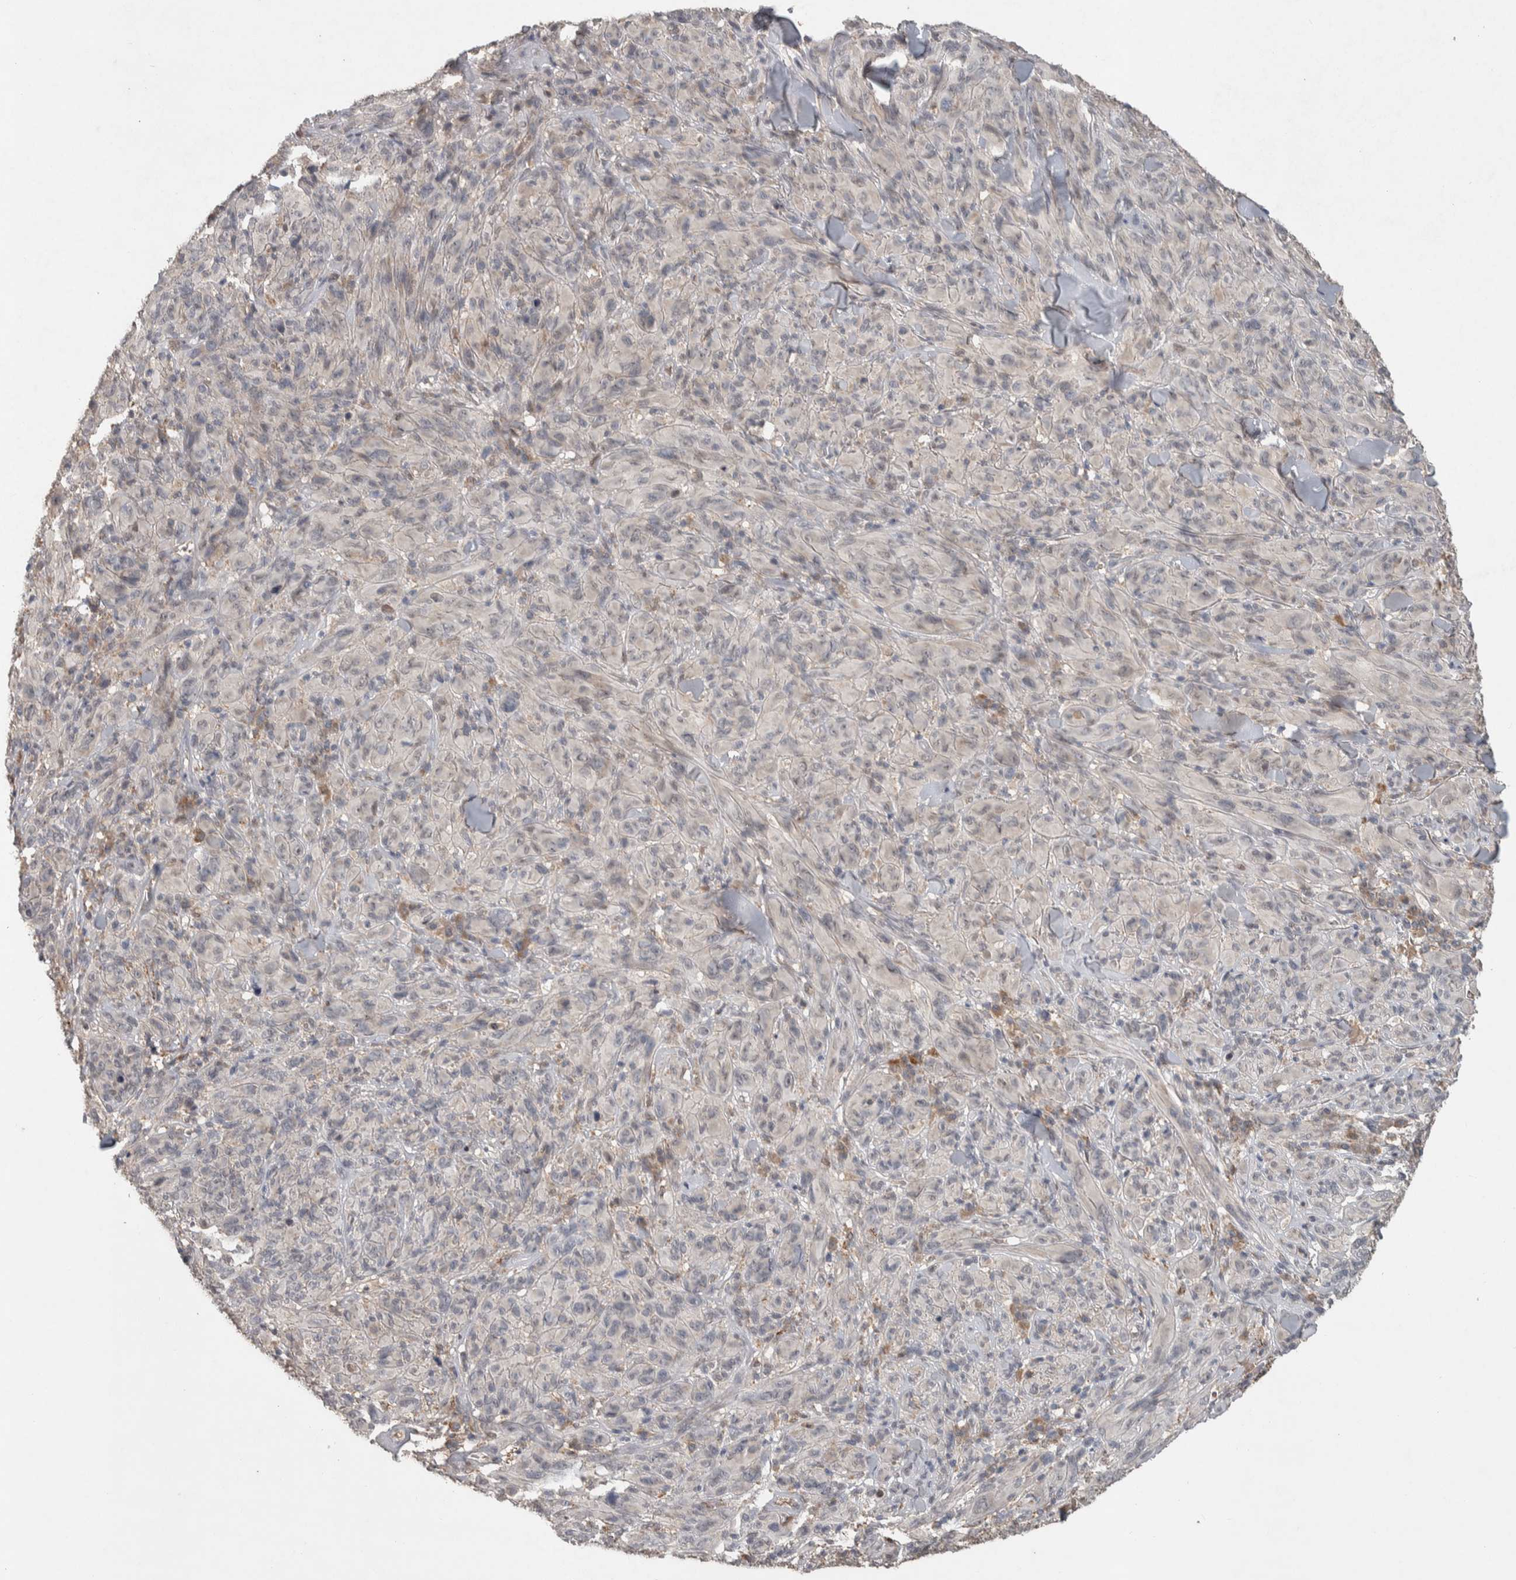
{"staining": {"intensity": "negative", "quantity": "none", "location": "none"}, "tissue": "melanoma", "cell_type": "Tumor cells", "image_type": "cancer", "snomed": [{"axis": "morphology", "description": "Malignant melanoma, NOS"}, {"axis": "topography", "description": "Skin of head"}], "caption": "Melanoma was stained to show a protein in brown. There is no significant staining in tumor cells. (DAB immunohistochemistry (IHC) with hematoxylin counter stain).", "gene": "CHRM3", "patient": {"sex": "male", "age": 96}}